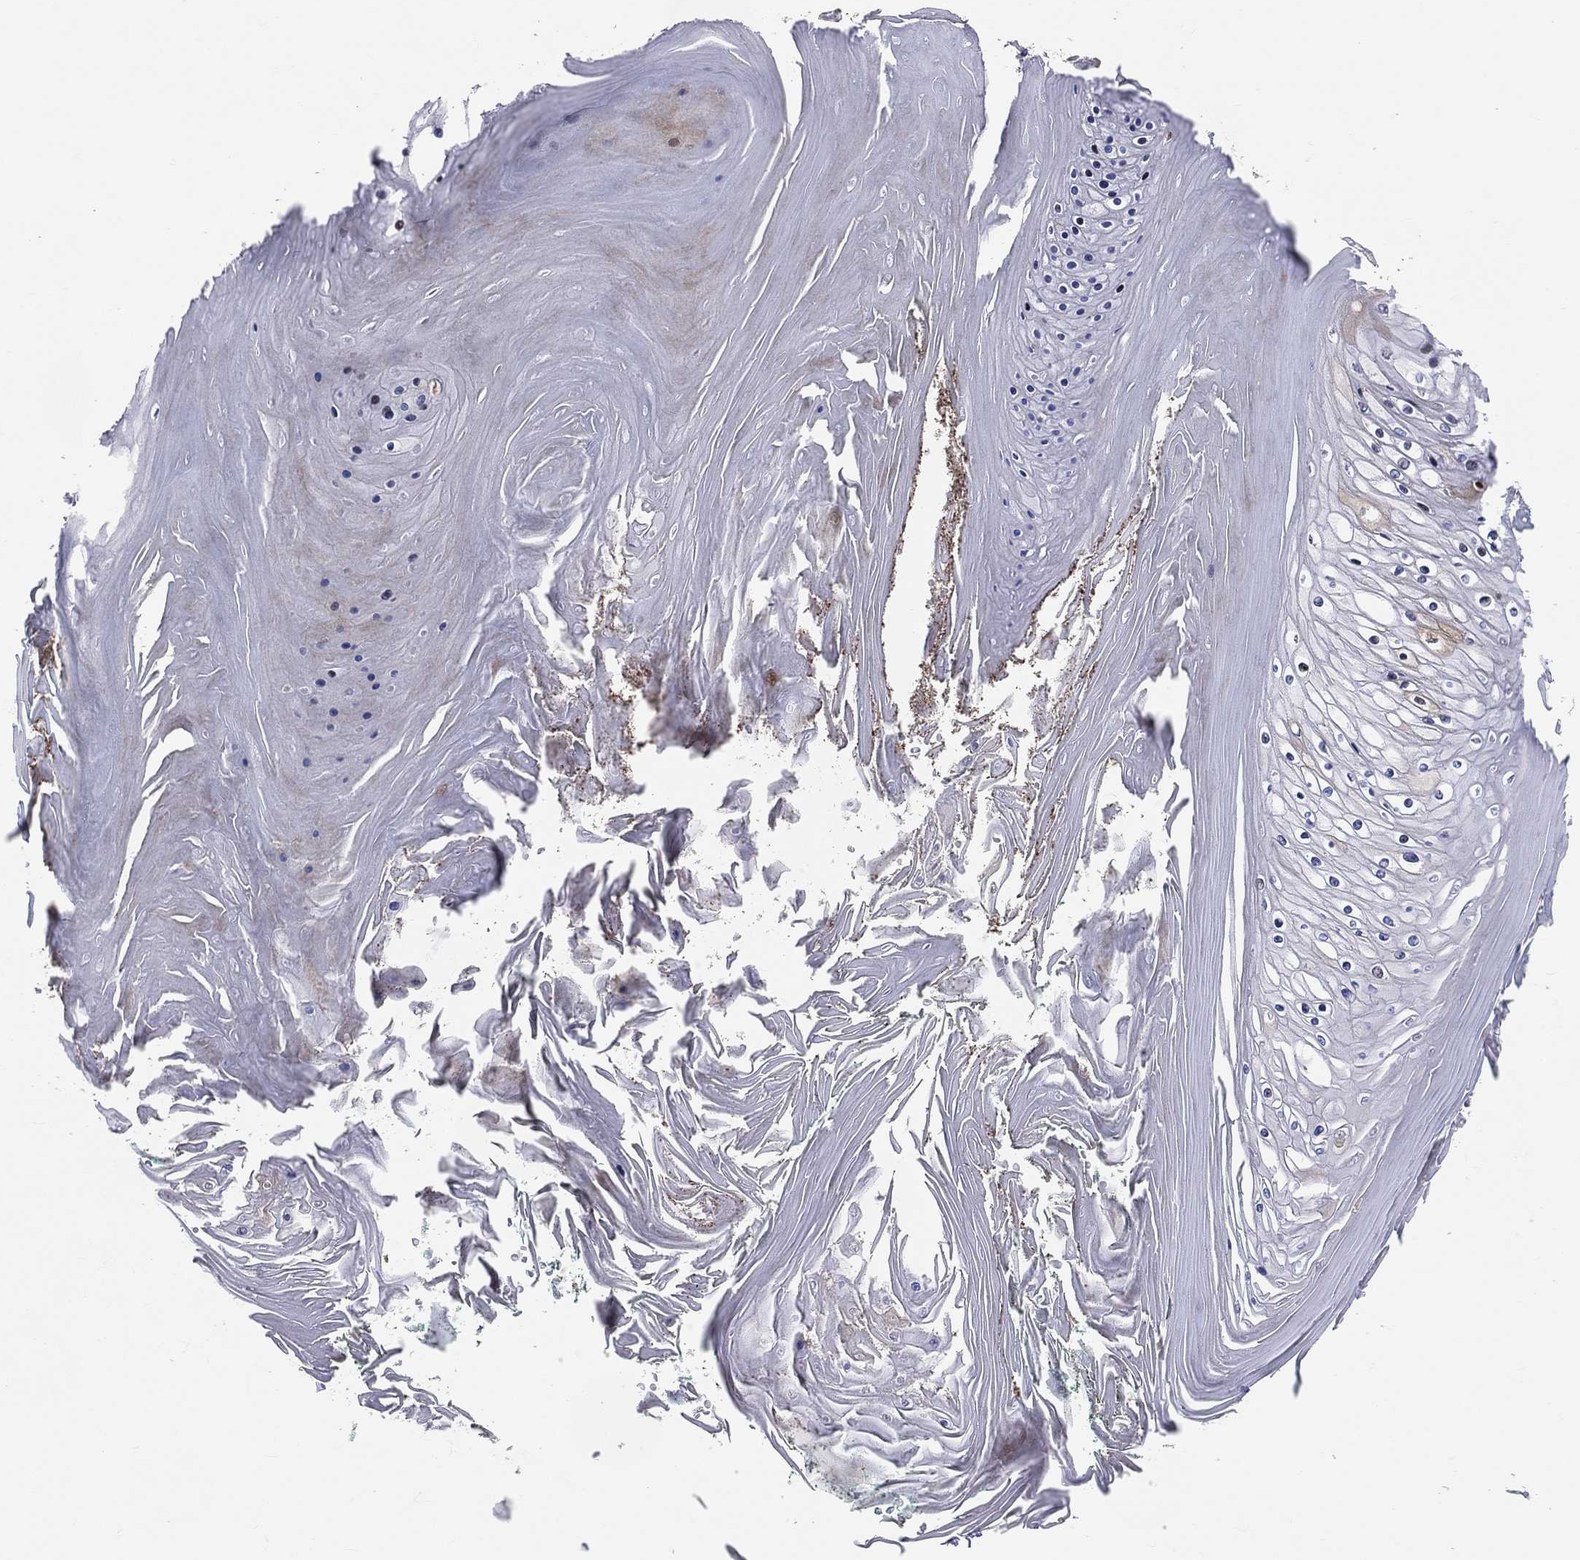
{"staining": {"intensity": "negative", "quantity": "none", "location": "none"}, "tissue": "skin cancer", "cell_type": "Tumor cells", "image_type": "cancer", "snomed": [{"axis": "morphology", "description": "Squamous cell carcinoma, NOS"}, {"axis": "topography", "description": "Skin"}], "caption": "Immunohistochemistry (IHC) image of neoplastic tissue: squamous cell carcinoma (skin) stained with DAB (3,3'-diaminobenzidine) demonstrates no significant protein expression in tumor cells. The staining was performed using DAB (3,3'-diaminobenzidine) to visualize the protein expression in brown, while the nuclei were stained in blue with hematoxylin (Magnification: 20x).", "gene": "ENTPD1", "patient": {"sex": "male", "age": 62}}